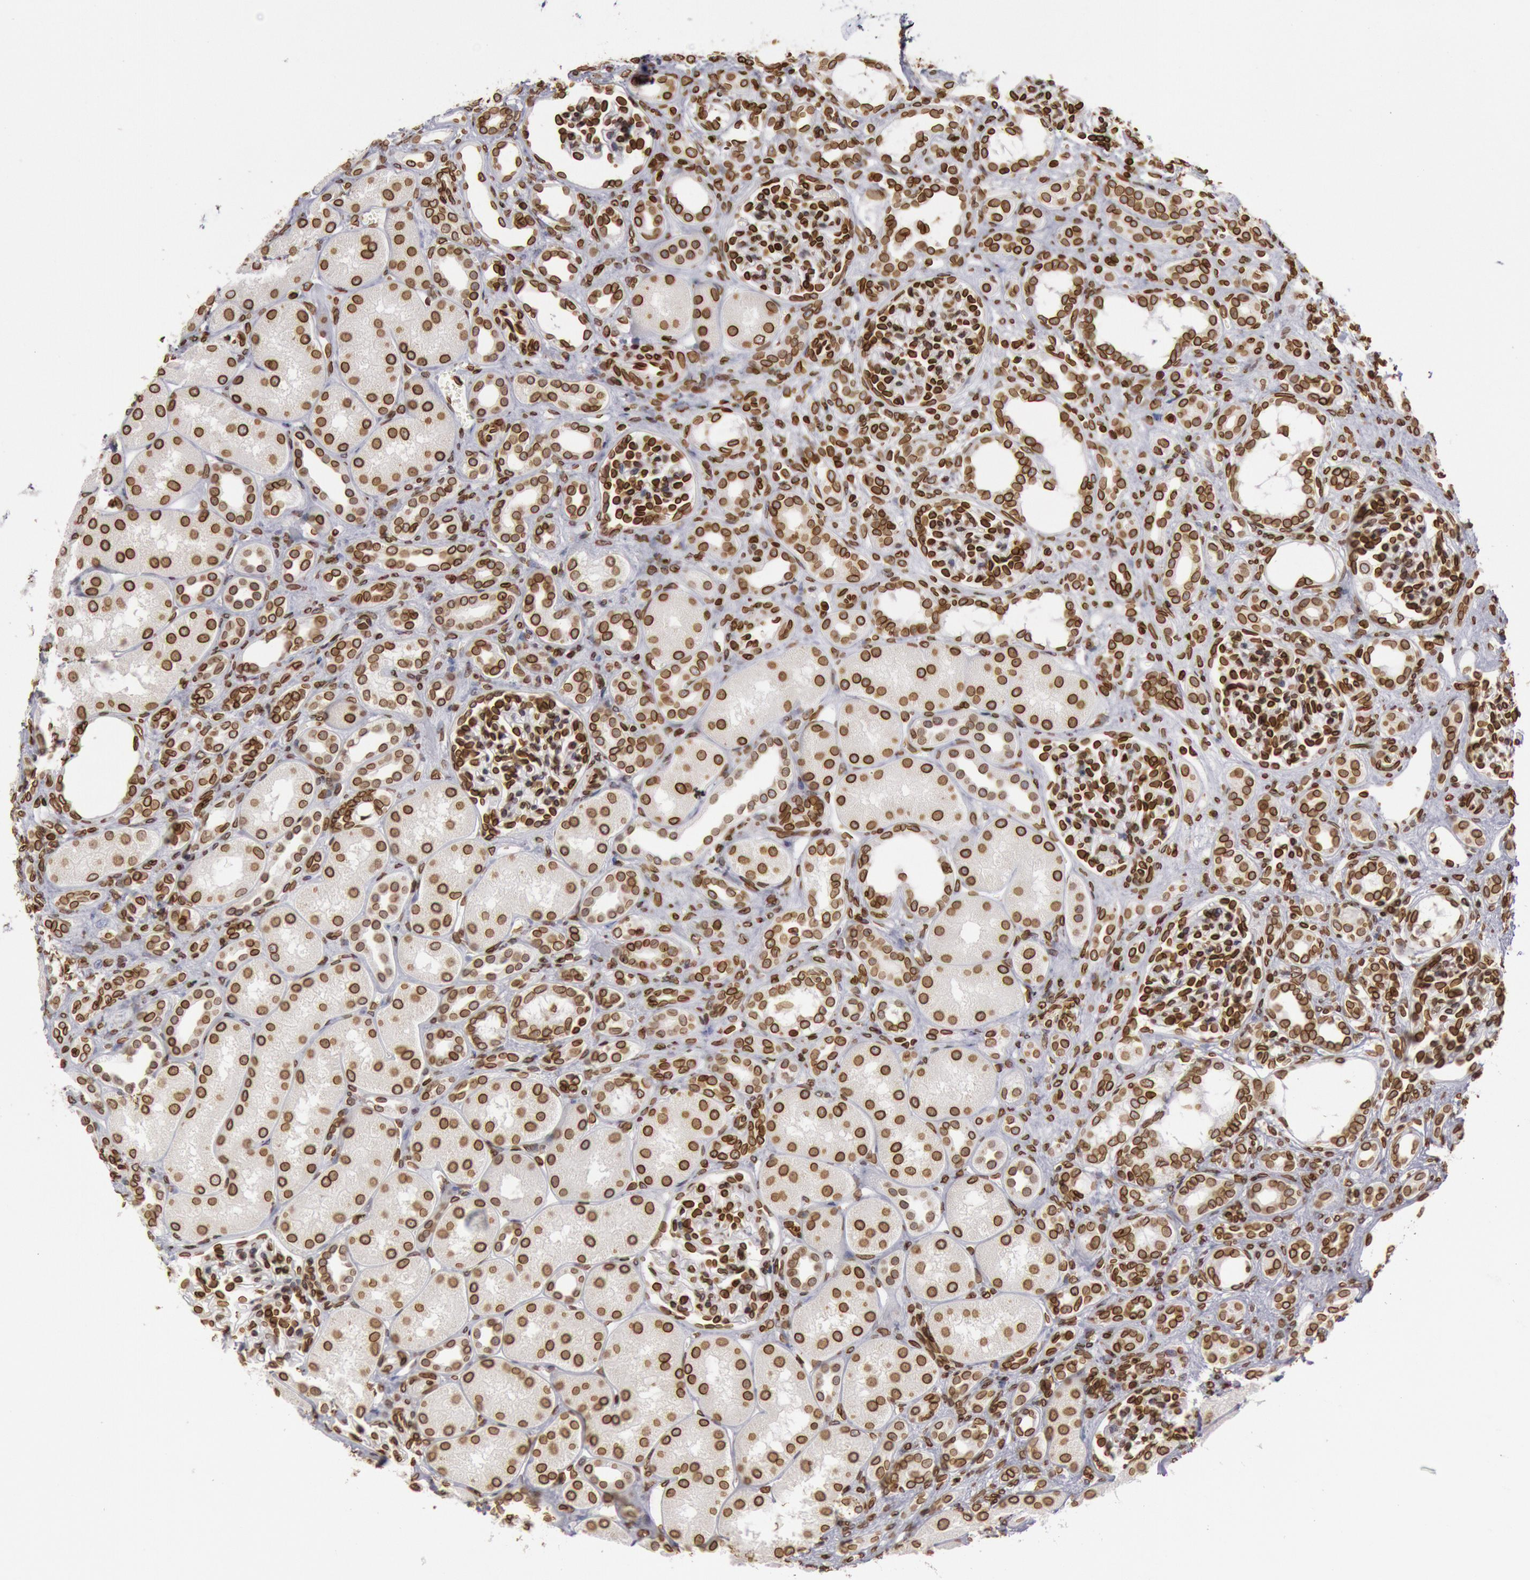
{"staining": {"intensity": "strong", "quantity": ">75%", "location": "nuclear"}, "tissue": "kidney", "cell_type": "Cells in glomeruli", "image_type": "normal", "snomed": [{"axis": "morphology", "description": "Normal tissue, NOS"}, {"axis": "topography", "description": "Kidney"}], "caption": "Immunohistochemistry (DAB) staining of benign kidney reveals strong nuclear protein positivity in approximately >75% of cells in glomeruli. (DAB (3,3'-diaminobenzidine) = brown stain, brightfield microscopy at high magnification).", "gene": "SUN2", "patient": {"sex": "male", "age": 7}}